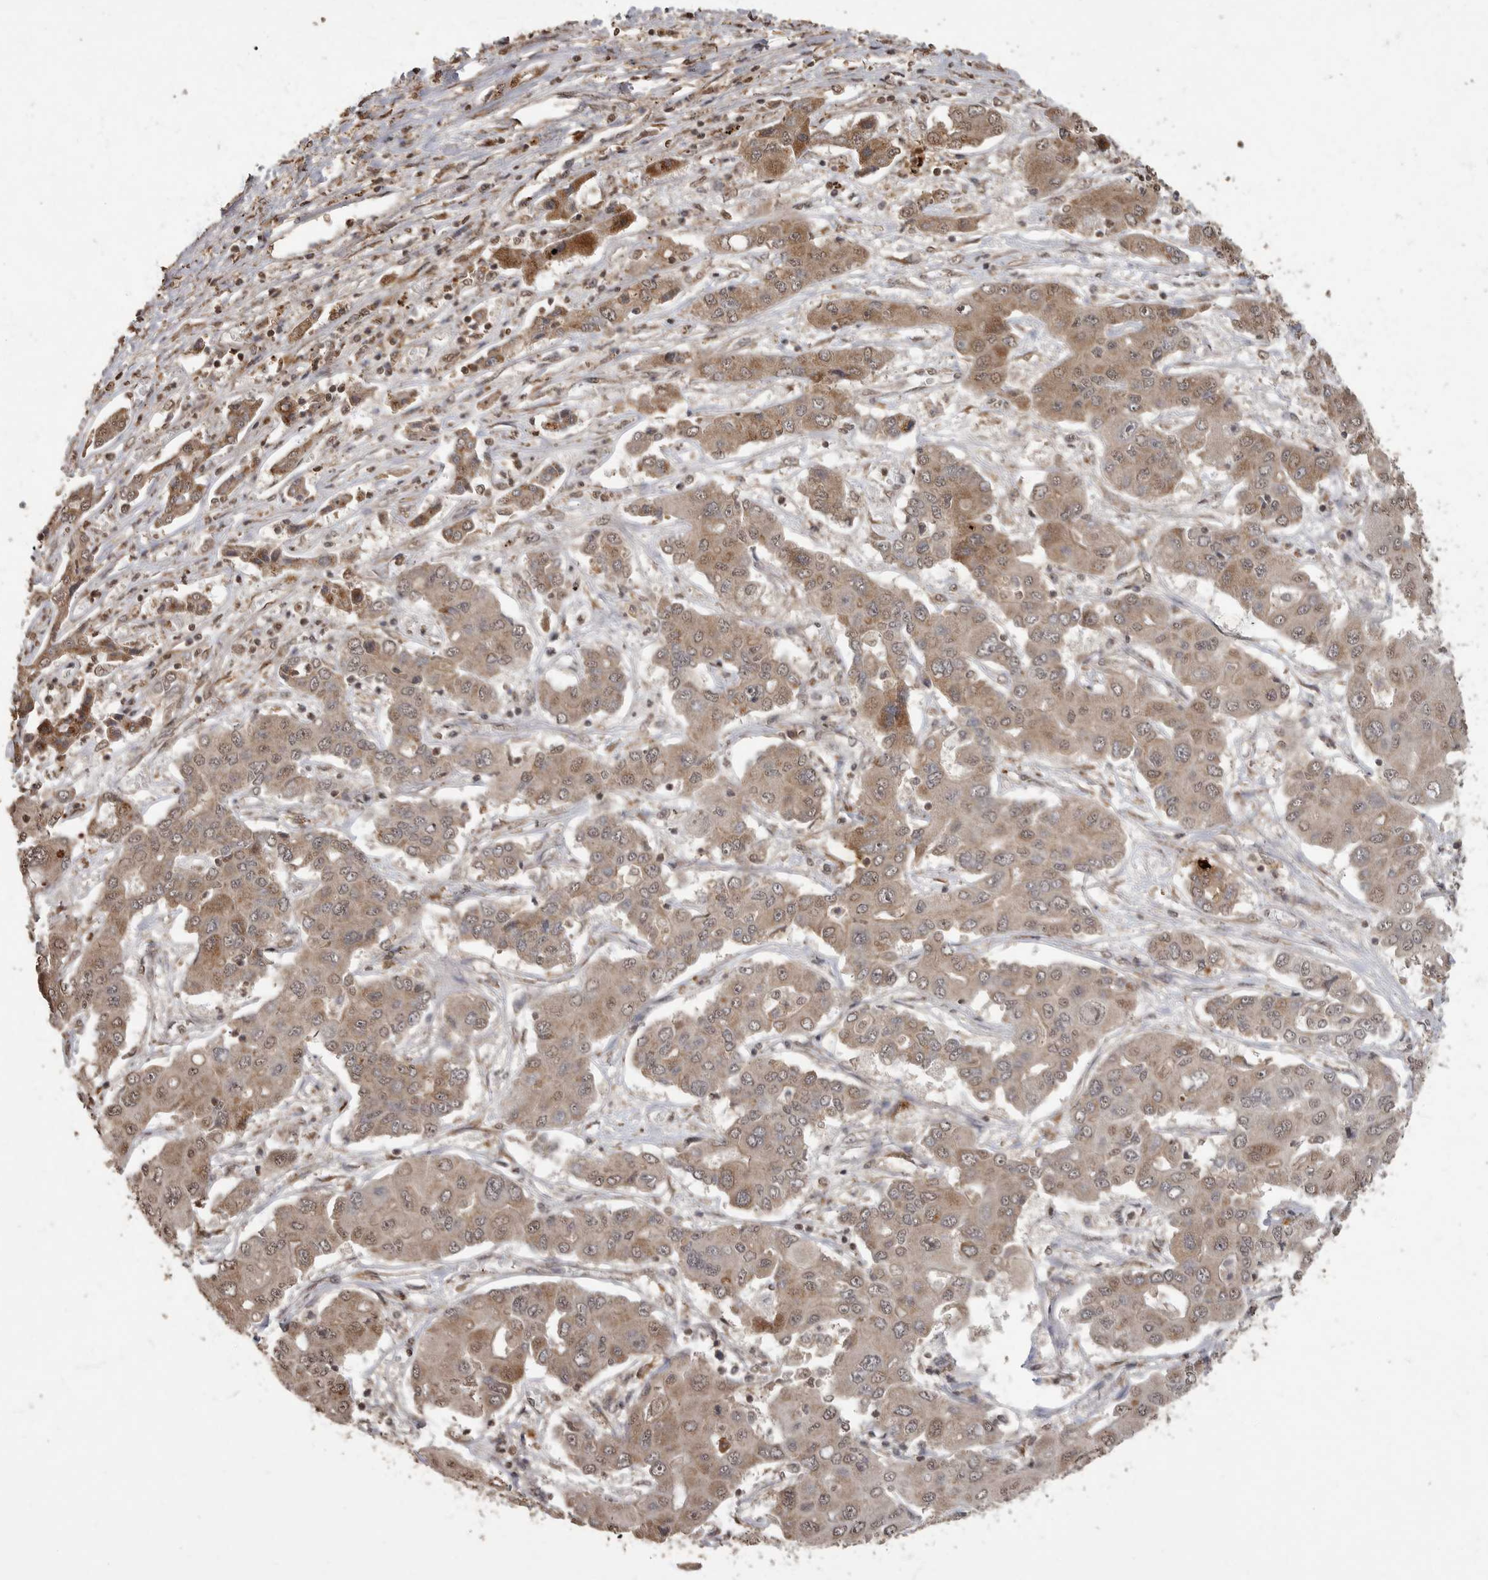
{"staining": {"intensity": "moderate", "quantity": ">75%", "location": "cytoplasmic/membranous"}, "tissue": "liver cancer", "cell_type": "Tumor cells", "image_type": "cancer", "snomed": [{"axis": "morphology", "description": "Cholangiocarcinoma"}, {"axis": "topography", "description": "Liver"}], "caption": "Liver cancer (cholangiocarcinoma) stained for a protein shows moderate cytoplasmic/membranous positivity in tumor cells. Using DAB (brown) and hematoxylin (blue) stains, captured at high magnification using brightfield microscopy.", "gene": "MAFG", "patient": {"sex": "male", "age": 67}}